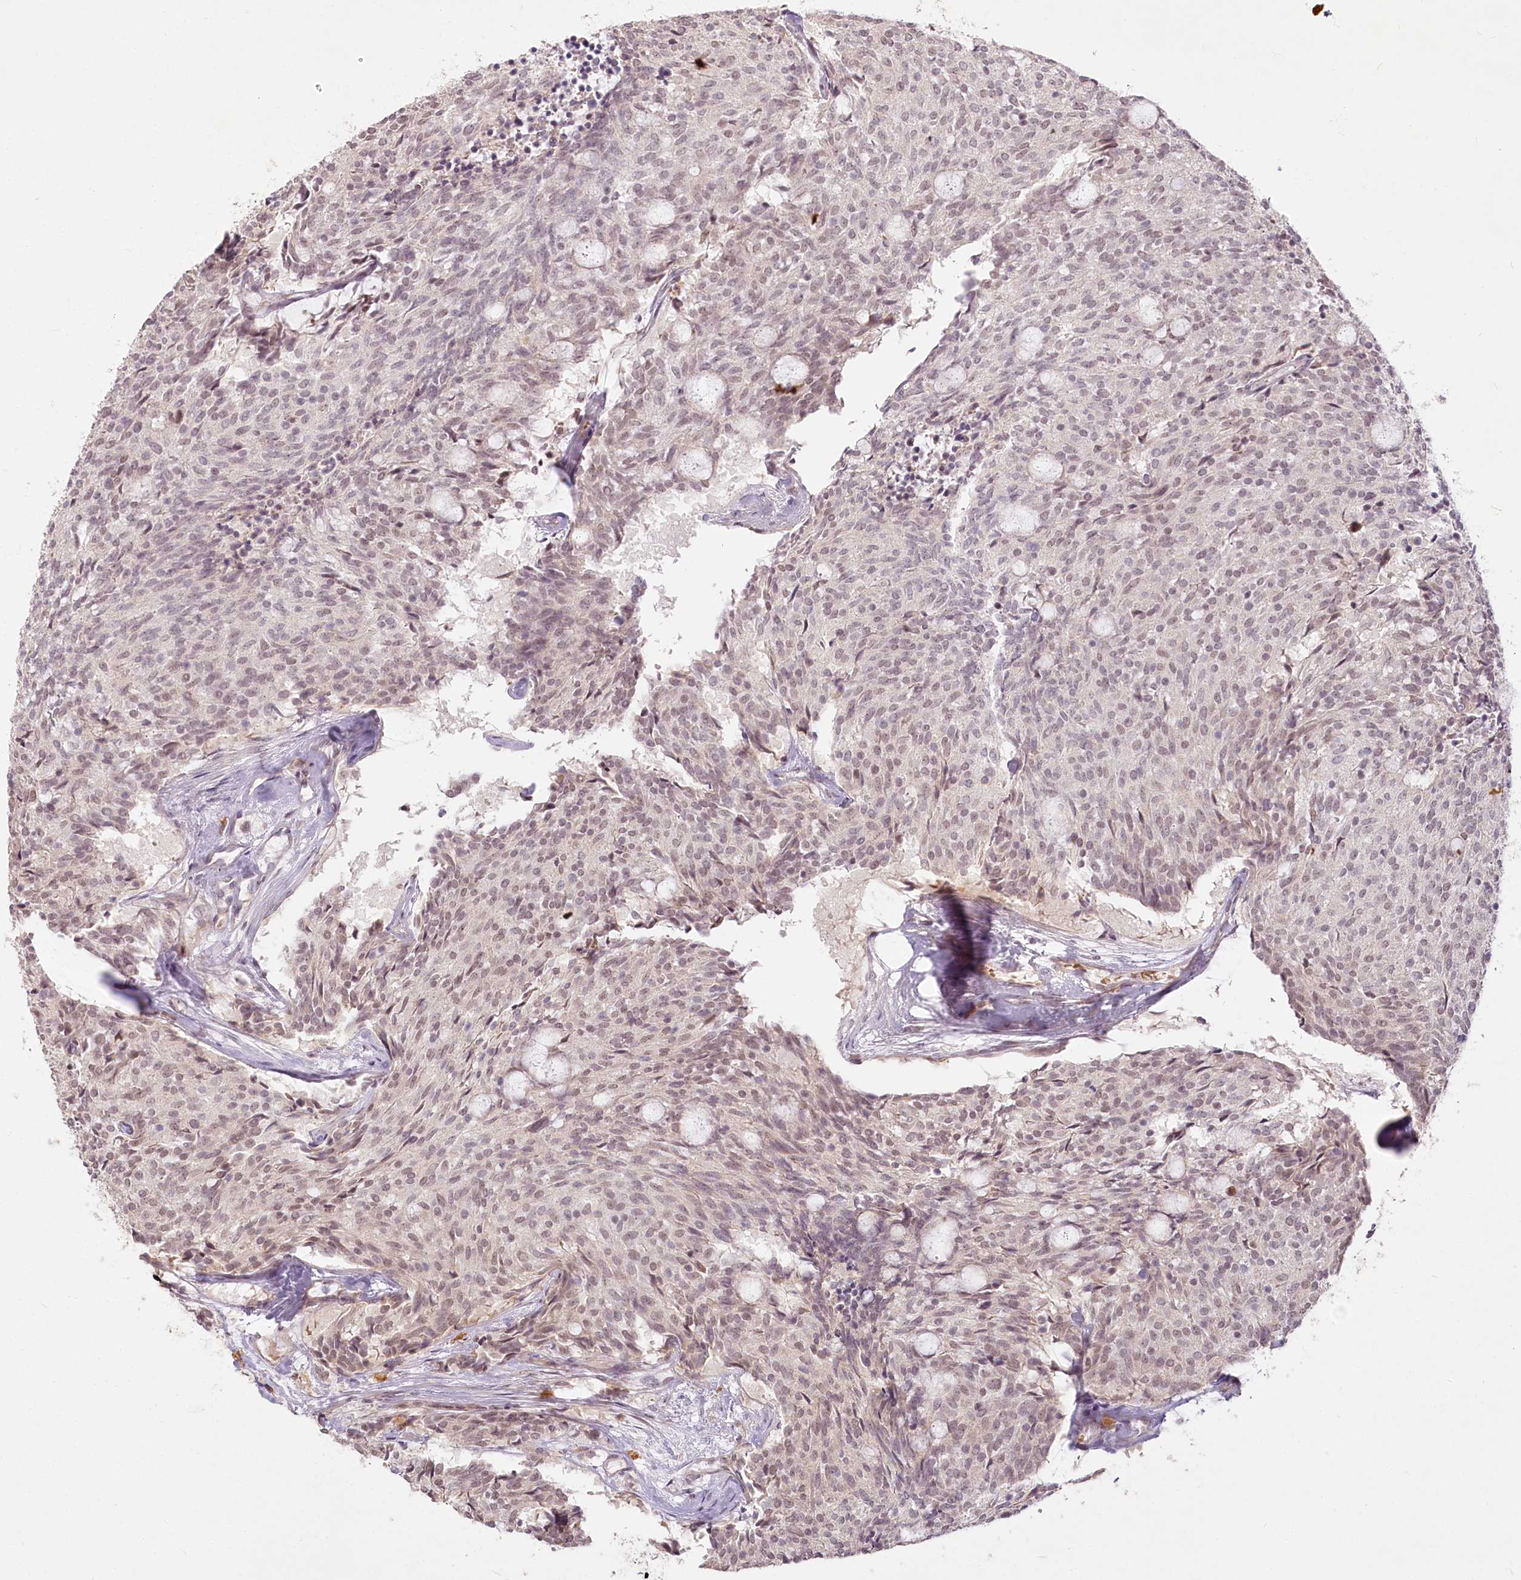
{"staining": {"intensity": "weak", "quantity": "25%-75%", "location": "cytoplasmic/membranous,nuclear"}, "tissue": "carcinoid", "cell_type": "Tumor cells", "image_type": "cancer", "snomed": [{"axis": "morphology", "description": "Carcinoid, malignant, NOS"}, {"axis": "topography", "description": "Pancreas"}], "caption": "Weak cytoplasmic/membranous and nuclear protein expression is appreciated in about 25%-75% of tumor cells in carcinoid. (Stains: DAB (3,3'-diaminobenzidine) in brown, nuclei in blue, Microscopy: brightfield microscopy at high magnification).", "gene": "EXOSC7", "patient": {"sex": "female", "age": 54}}